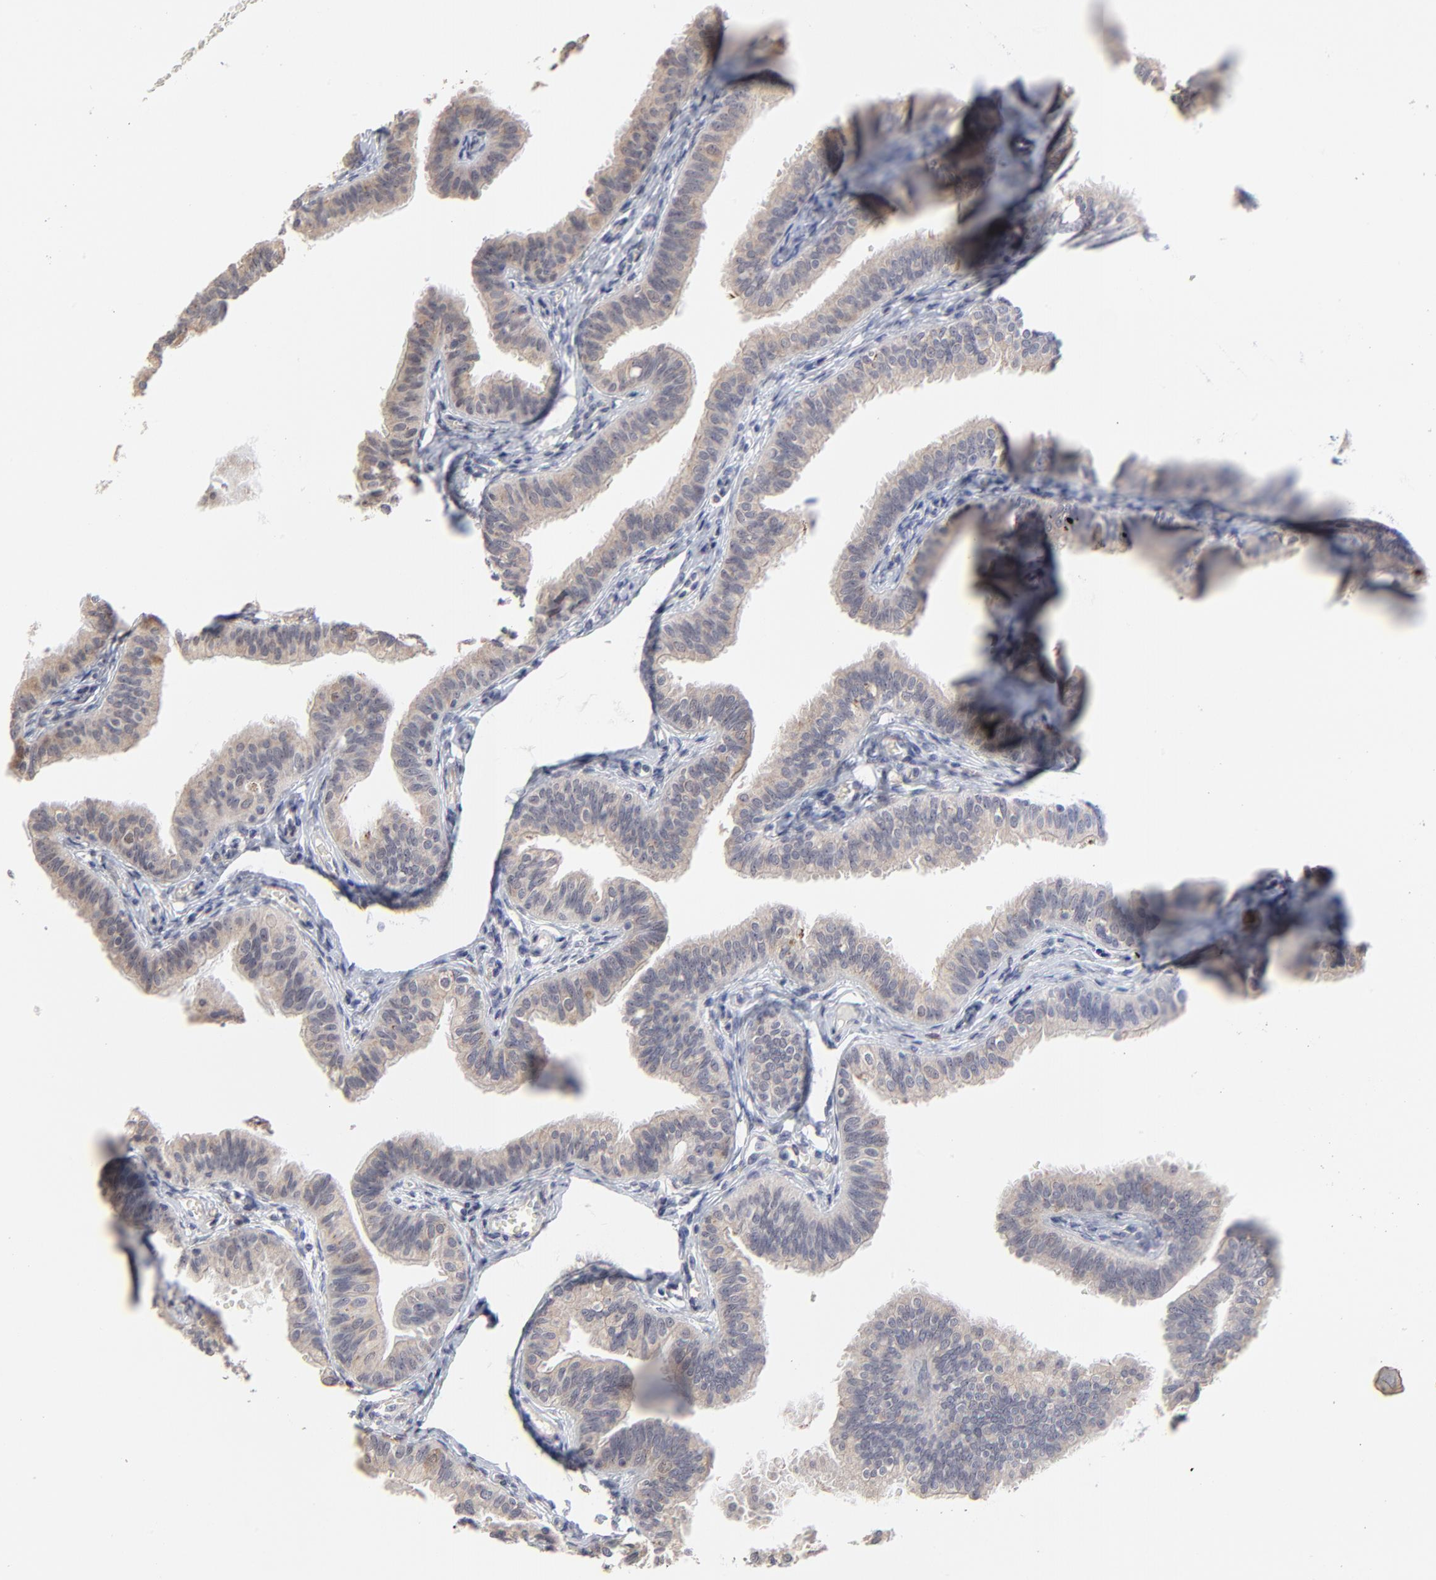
{"staining": {"intensity": "weak", "quantity": ">75%", "location": "cytoplasmic/membranous"}, "tissue": "fallopian tube", "cell_type": "Glandular cells", "image_type": "normal", "snomed": [{"axis": "morphology", "description": "Normal tissue, NOS"}, {"axis": "morphology", "description": "Dermoid, NOS"}, {"axis": "topography", "description": "Fallopian tube"}], "caption": "A low amount of weak cytoplasmic/membranous staining is identified in about >75% of glandular cells in normal fallopian tube.", "gene": "MAGEA10", "patient": {"sex": "female", "age": 33}}